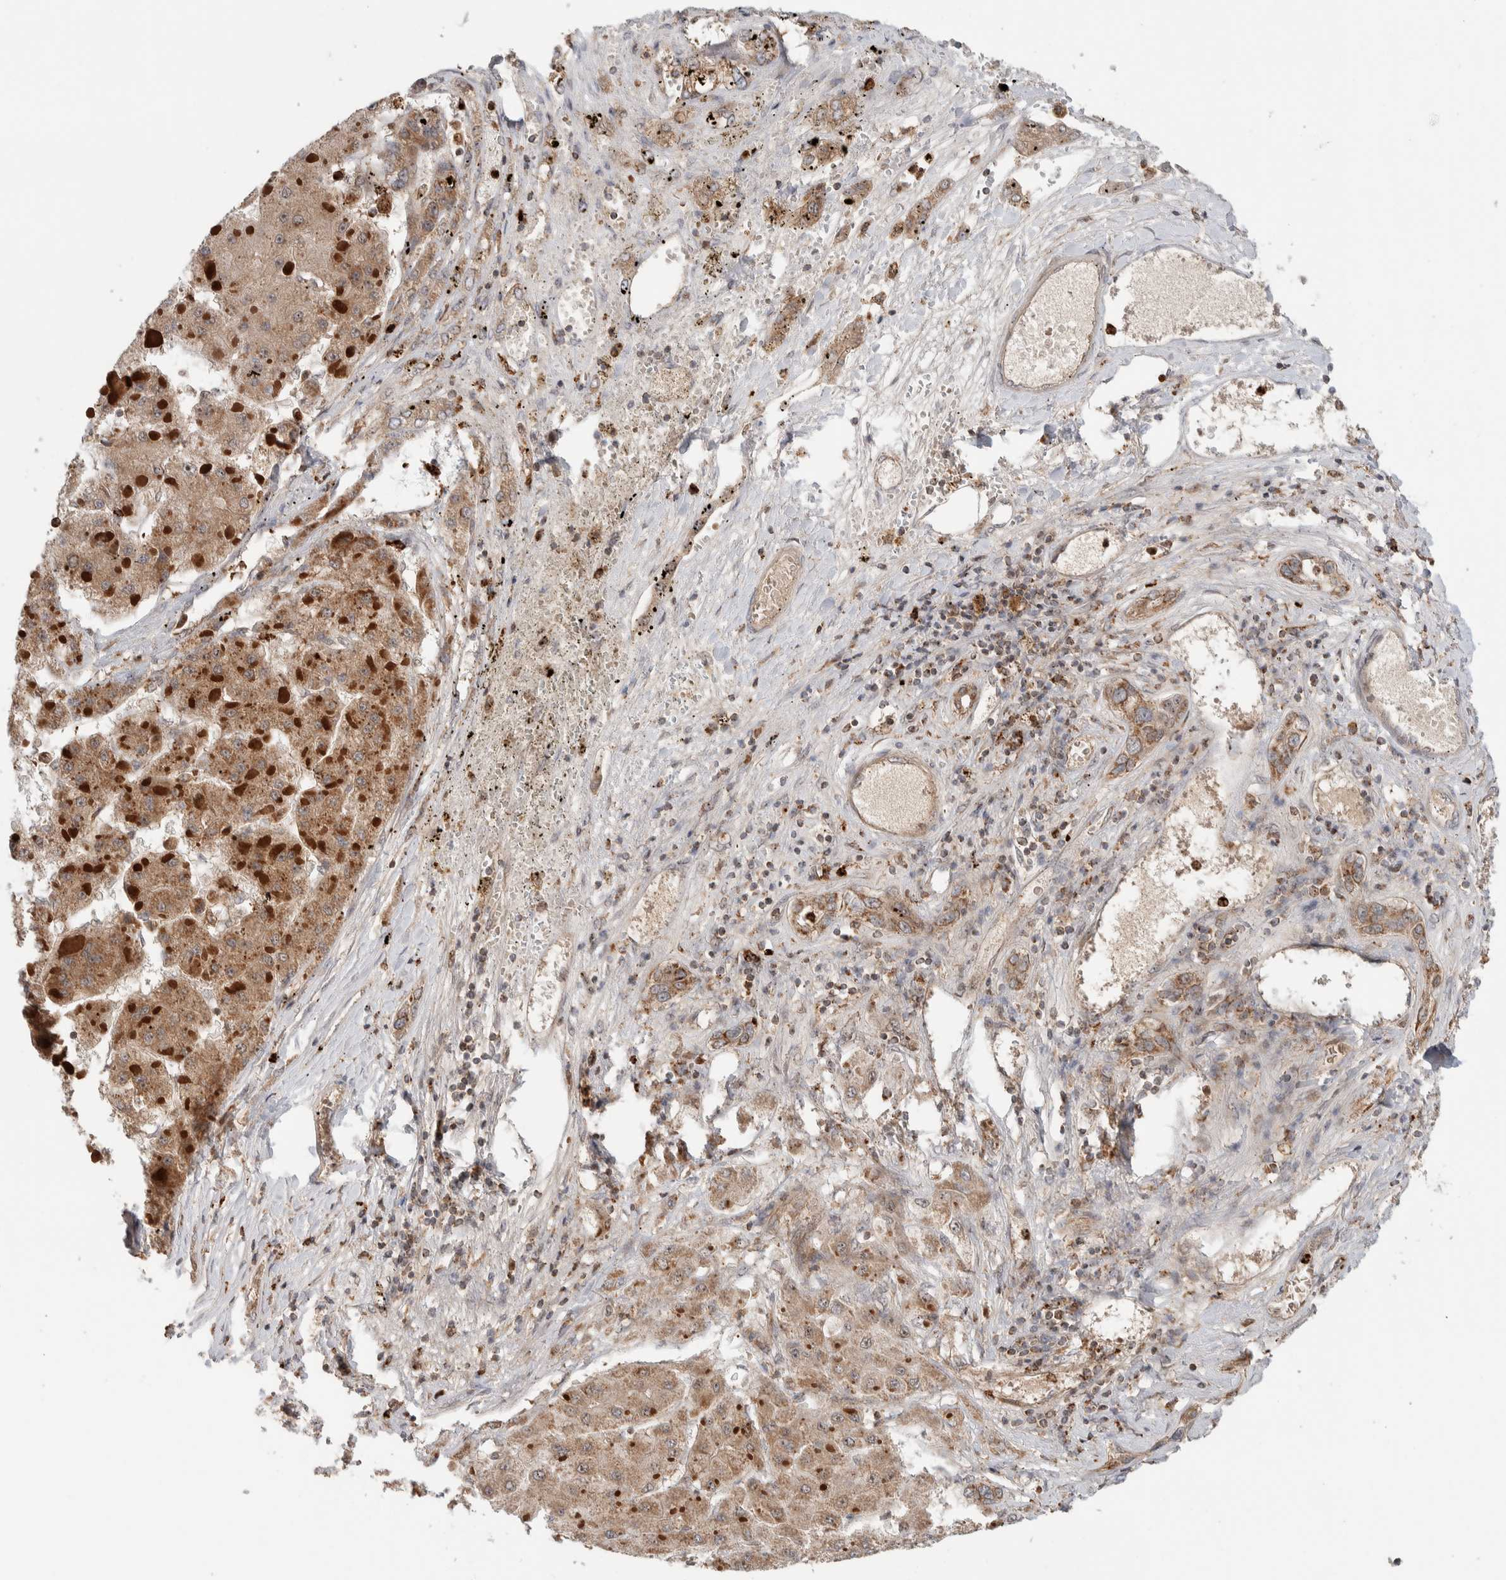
{"staining": {"intensity": "moderate", "quantity": ">75%", "location": "cytoplasmic/membranous"}, "tissue": "liver cancer", "cell_type": "Tumor cells", "image_type": "cancer", "snomed": [{"axis": "morphology", "description": "Carcinoma, Hepatocellular, NOS"}, {"axis": "topography", "description": "Liver"}], "caption": "An immunohistochemistry photomicrograph of tumor tissue is shown. Protein staining in brown shows moderate cytoplasmic/membranous positivity in liver hepatocellular carcinoma within tumor cells.", "gene": "VPS53", "patient": {"sex": "female", "age": 73}}